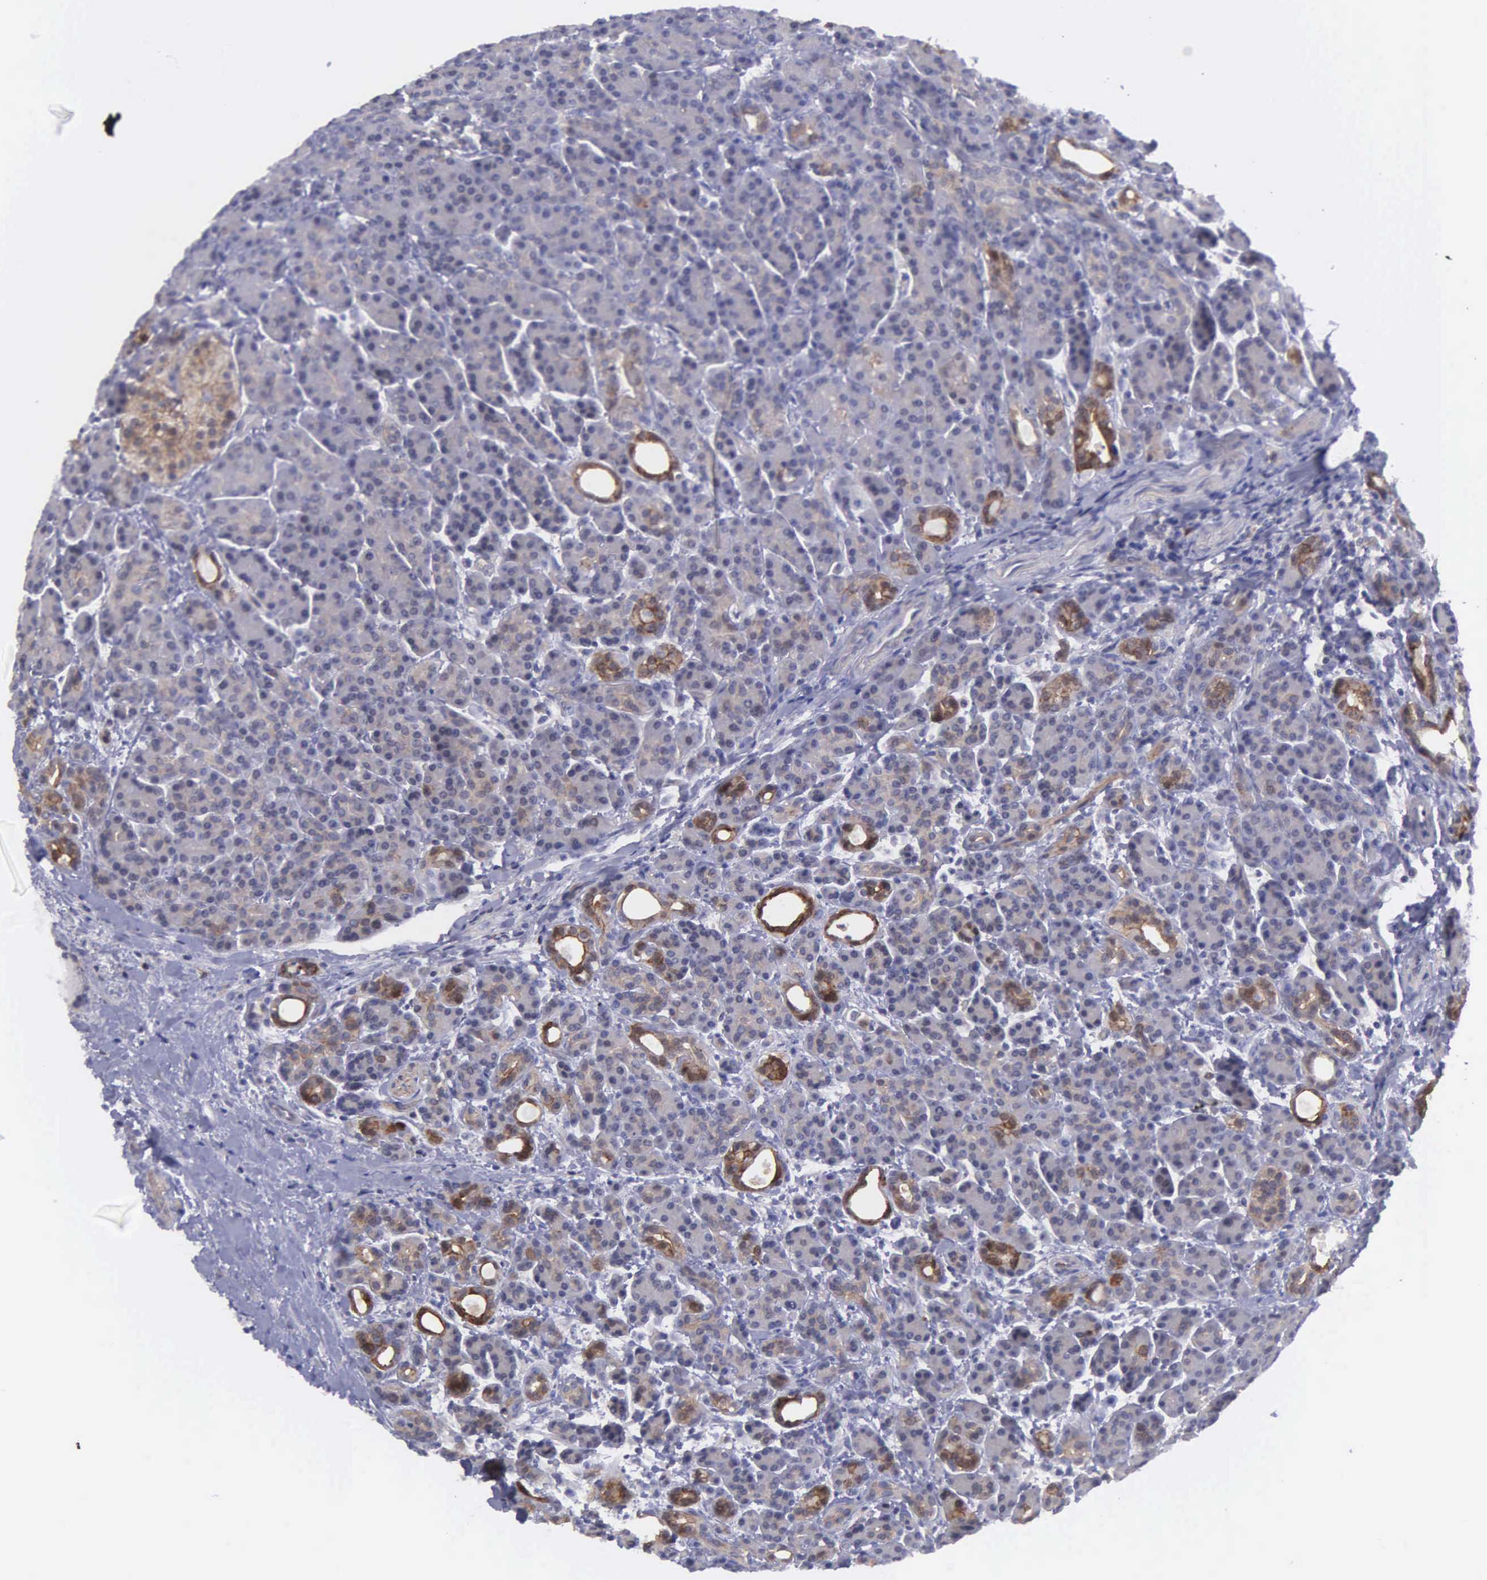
{"staining": {"intensity": "weak", "quantity": "<25%", "location": "cytoplasmic/membranous"}, "tissue": "pancreas", "cell_type": "Exocrine glandular cells", "image_type": "normal", "snomed": [{"axis": "morphology", "description": "Normal tissue, NOS"}, {"axis": "topography", "description": "Pancreas"}], "caption": "Immunohistochemistry image of normal human pancreas stained for a protein (brown), which displays no positivity in exocrine glandular cells.", "gene": "MICAL3", "patient": {"sex": "female", "age": 77}}